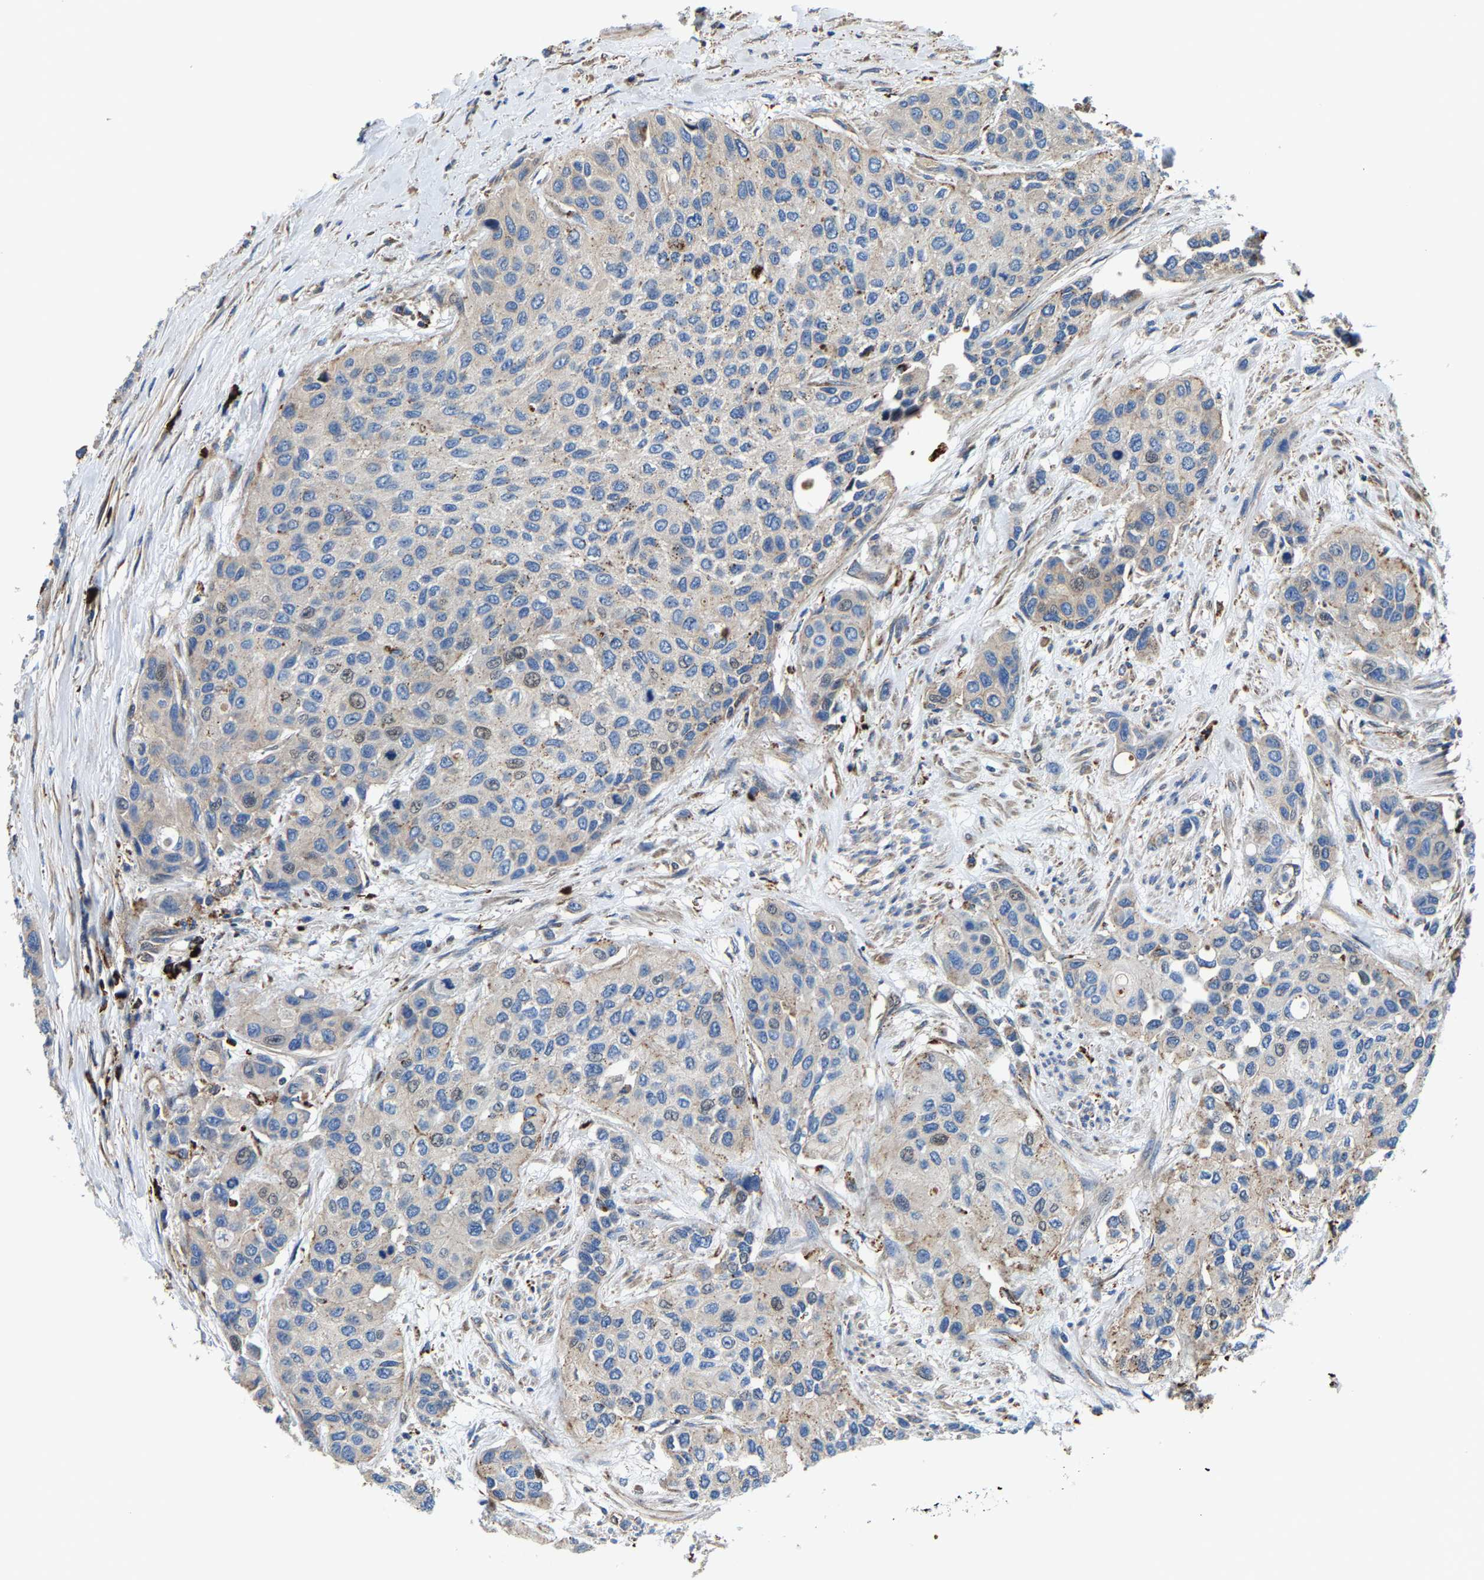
{"staining": {"intensity": "negative", "quantity": "none", "location": "none"}, "tissue": "urothelial cancer", "cell_type": "Tumor cells", "image_type": "cancer", "snomed": [{"axis": "morphology", "description": "Urothelial carcinoma, High grade"}, {"axis": "topography", "description": "Urinary bladder"}], "caption": "Immunohistochemical staining of urothelial cancer demonstrates no significant staining in tumor cells.", "gene": "DPP7", "patient": {"sex": "female", "age": 56}}